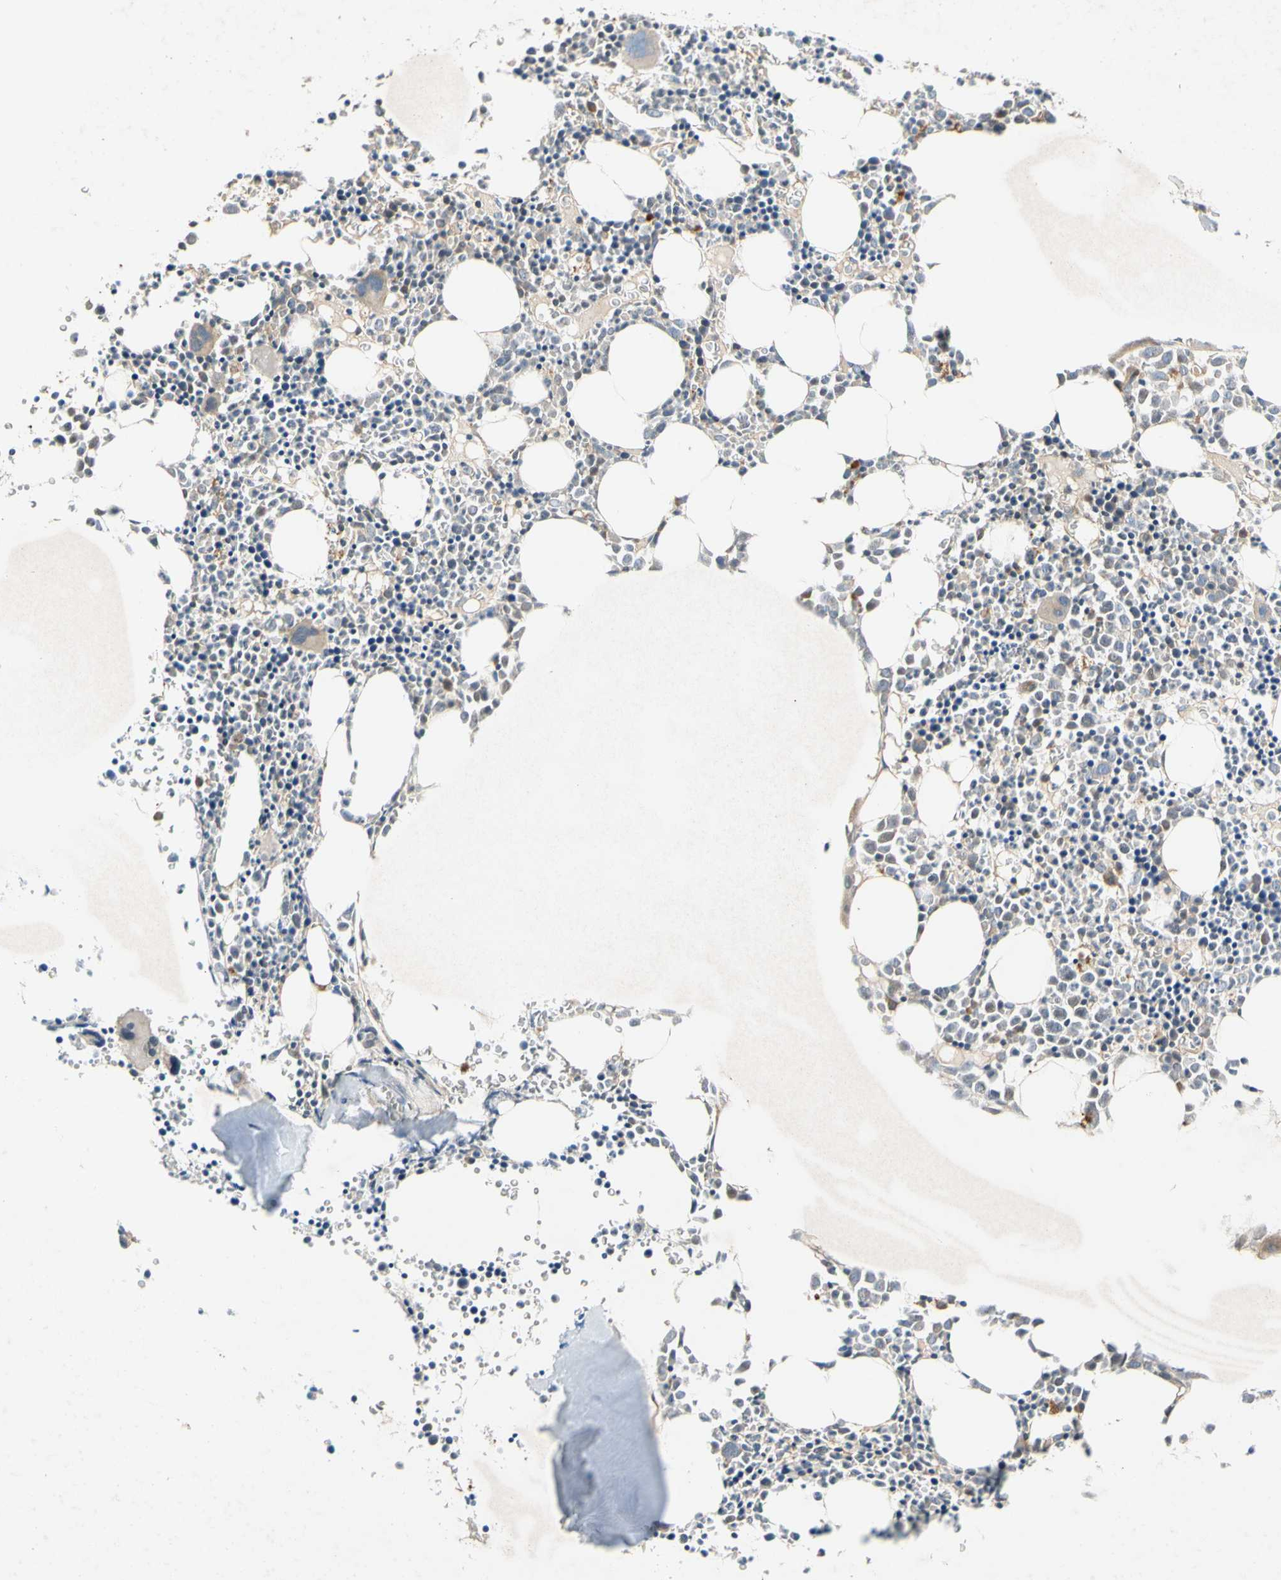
{"staining": {"intensity": "weak", "quantity": "<25%", "location": "cytoplasmic/membranous"}, "tissue": "bone marrow", "cell_type": "Hematopoietic cells", "image_type": "normal", "snomed": [{"axis": "morphology", "description": "Normal tissue, NOS"}, {"axis": "morphology", "description": "Inflammation, NOS"}, {"axis": "topography", "description": "Bone marrow"}], "caption": "High magnification brightfield microscopy of unremarkable bone marrow stained with DAB (brown) and counterstained with hematoxylin (blue): hematopoietic cells show no significant positivity. Nuclei are stained in blue.", "gene": "MBTPS2", "patient": {"sex": "female", "age": 17}}